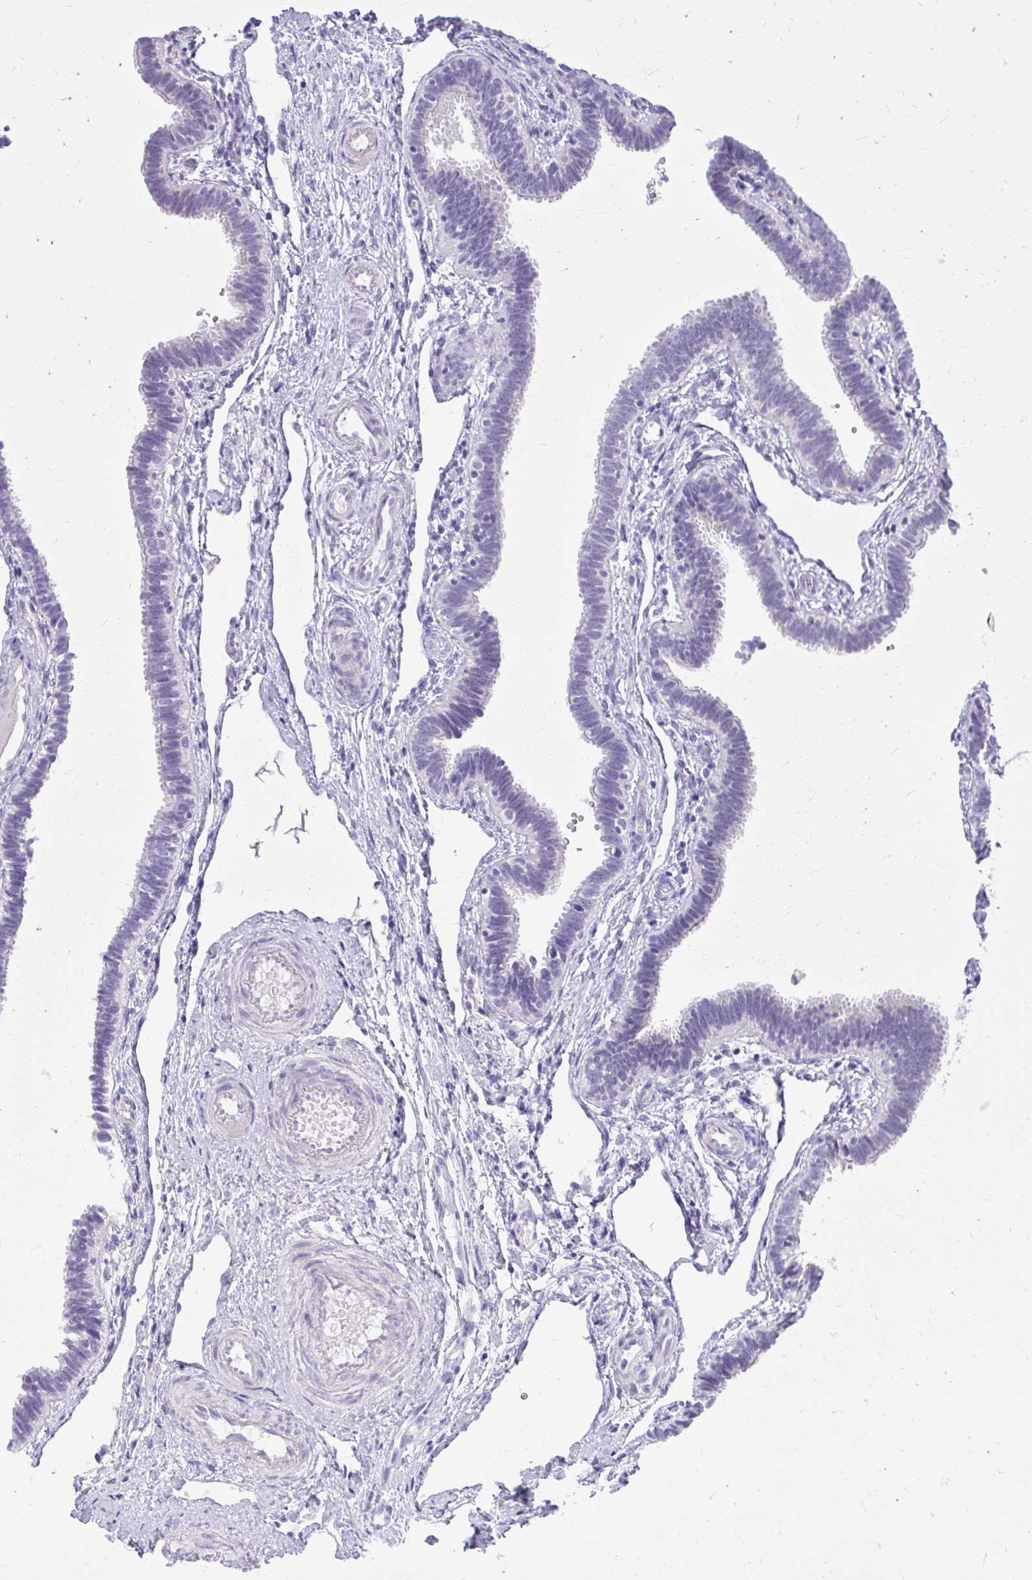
{"staining": {"intensity": "negative", "quantity": "none", "location": "none"}, "tissue": "fallopian tube", "cell_type": "Glandular cells", "image_type": "normal", "snomed": [{"axis": "morphology", "description": "Normal tissue, NOS"}, {"axis": "topography", "description": "Fallopian tube"}], "caption": "Immunohistochemistry histopathology image of normal fallopian tube: fallopian tube stained with DAB exhibits no significant protein positivity in glandular cells. (Immunohistochemistry (ihc), brightfield microscopy, high magnification).", "gene": "PRAP1", "patient": {"sex": "female", "age": 37}}